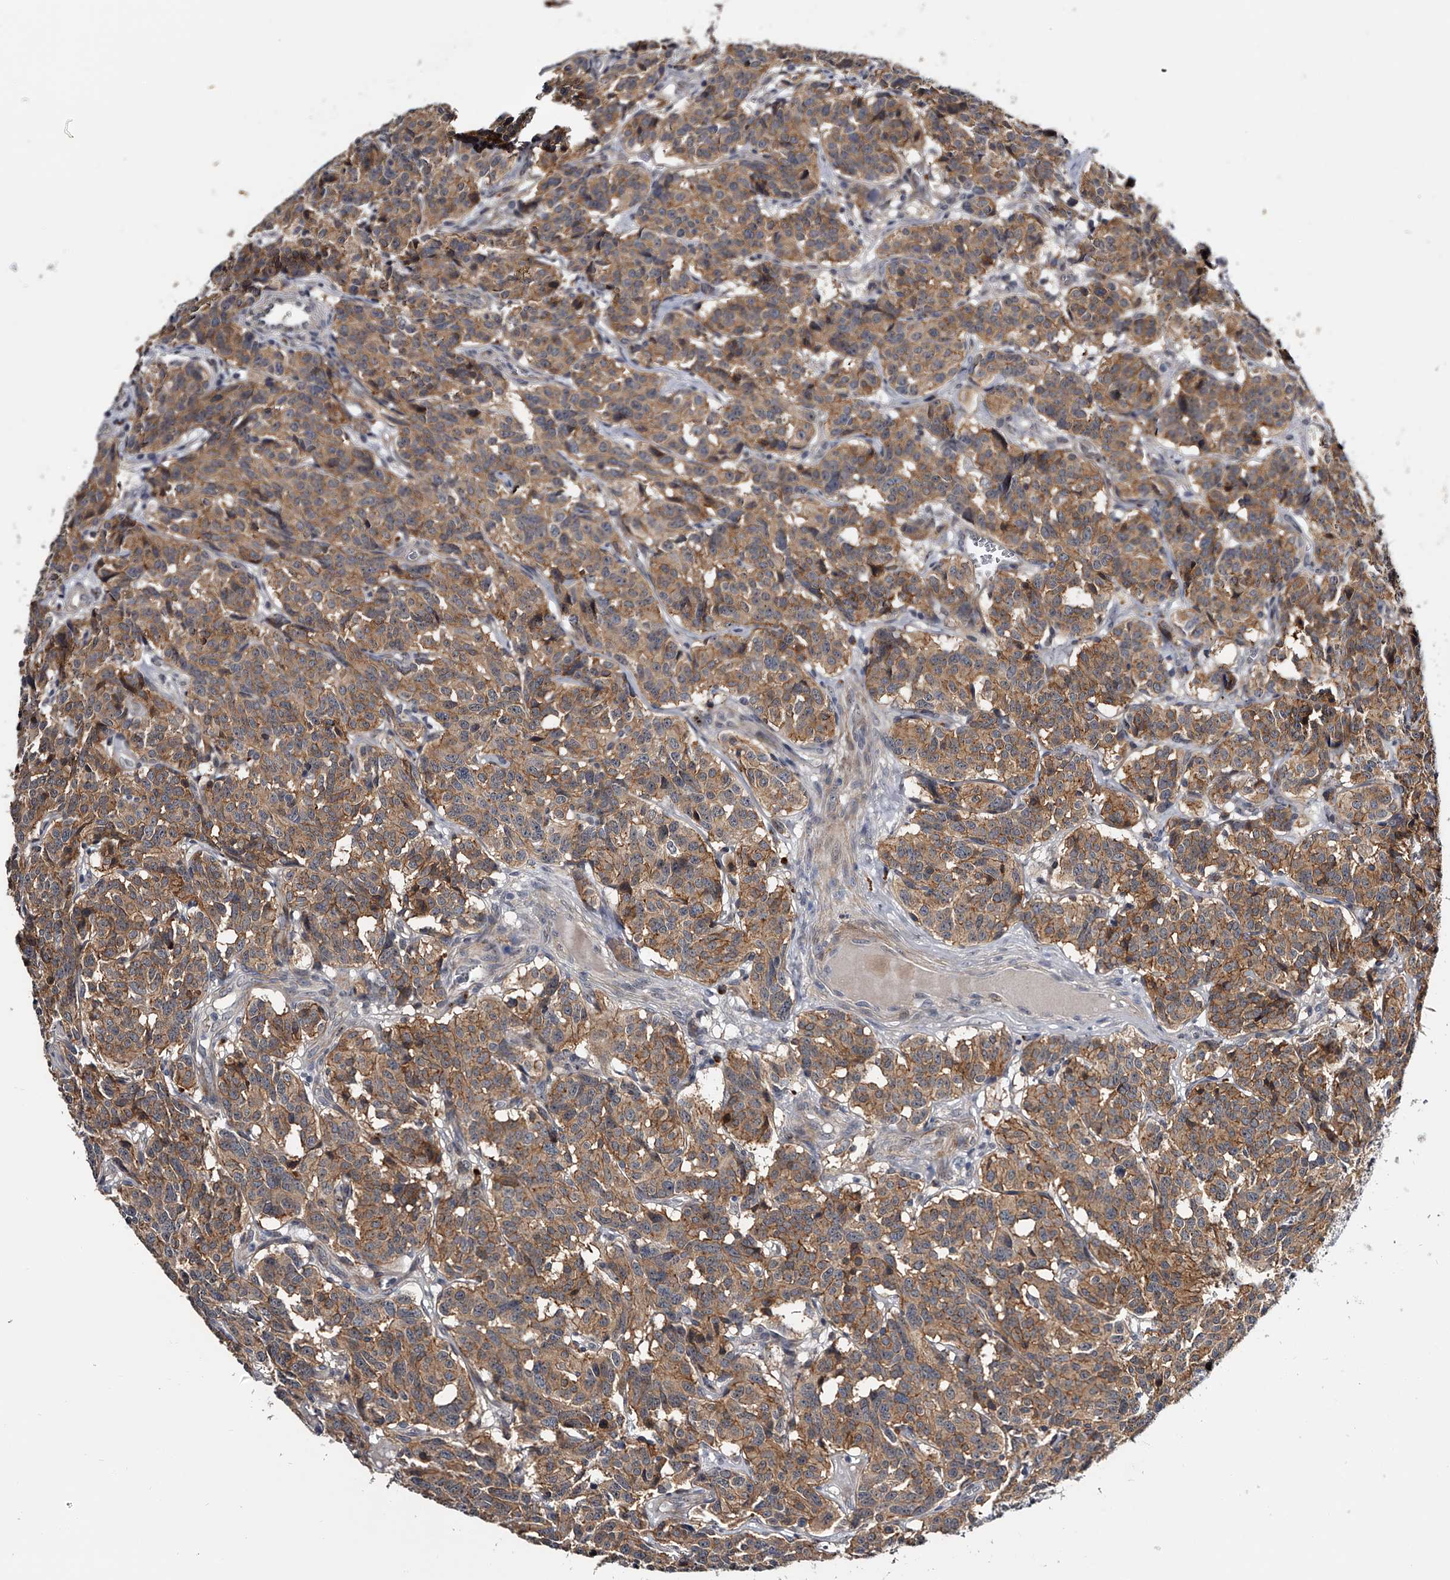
{"staining": {"intensity": "moderate", "quantity": ">75%", "location": "cytoplasmic/membranous"}, "tissue": "carcinoid", "cell_type": "Tumor cells", "image_type": "cancer", "snomed": [{"axis": "morphology", "description": "Carcinoid, malignant, NOS"}, {"axis": "topography", "description": "Lung"}], "caption": "There is medium levels of moderate cytoplasmic/membranous positivity in tumor cells of malignant carcinoid, as demonstrated by immunohistochemical staining (brown color).", "gene": "MDN1", "patient": {"sex": "female", "age": 46}}